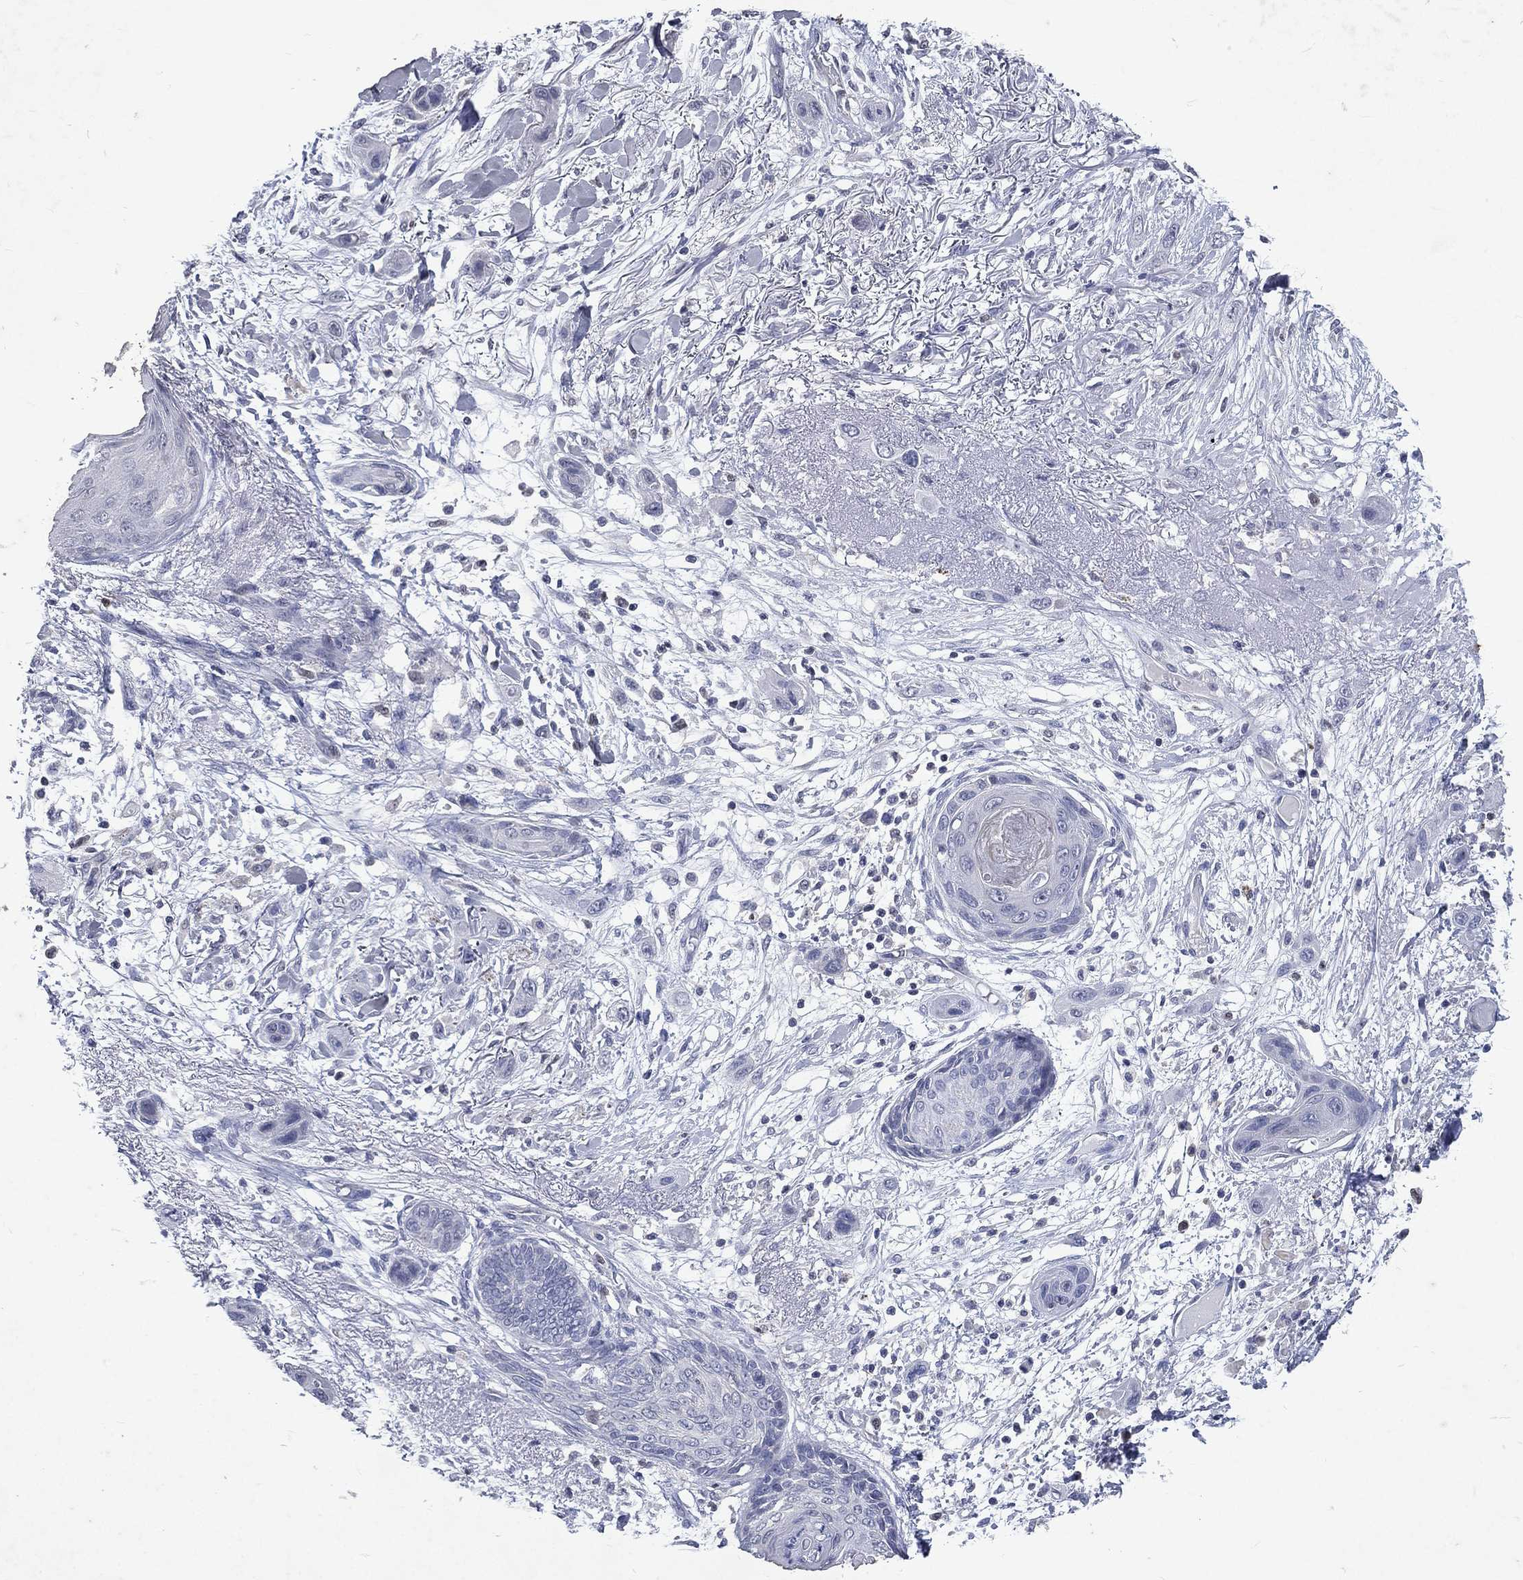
{"staining": {"intensity": "negative", "quantity": "none", "location": "none"}, "tissue": "skin cancer", "cell_type": "Tumor cells", "image_type": "cancer", "snomed": [{"axis": "morphology", "description": "Squamous cell carcinoma, NOS"}, {"axis": "topography", "description": "Skin"}], "caption": "There is no significant positivity in tumor cells of skin cancer. Nuclei are stained in blue.", "gene": "SLC34A2", "patient": {"sex": "male", "age": 79}}